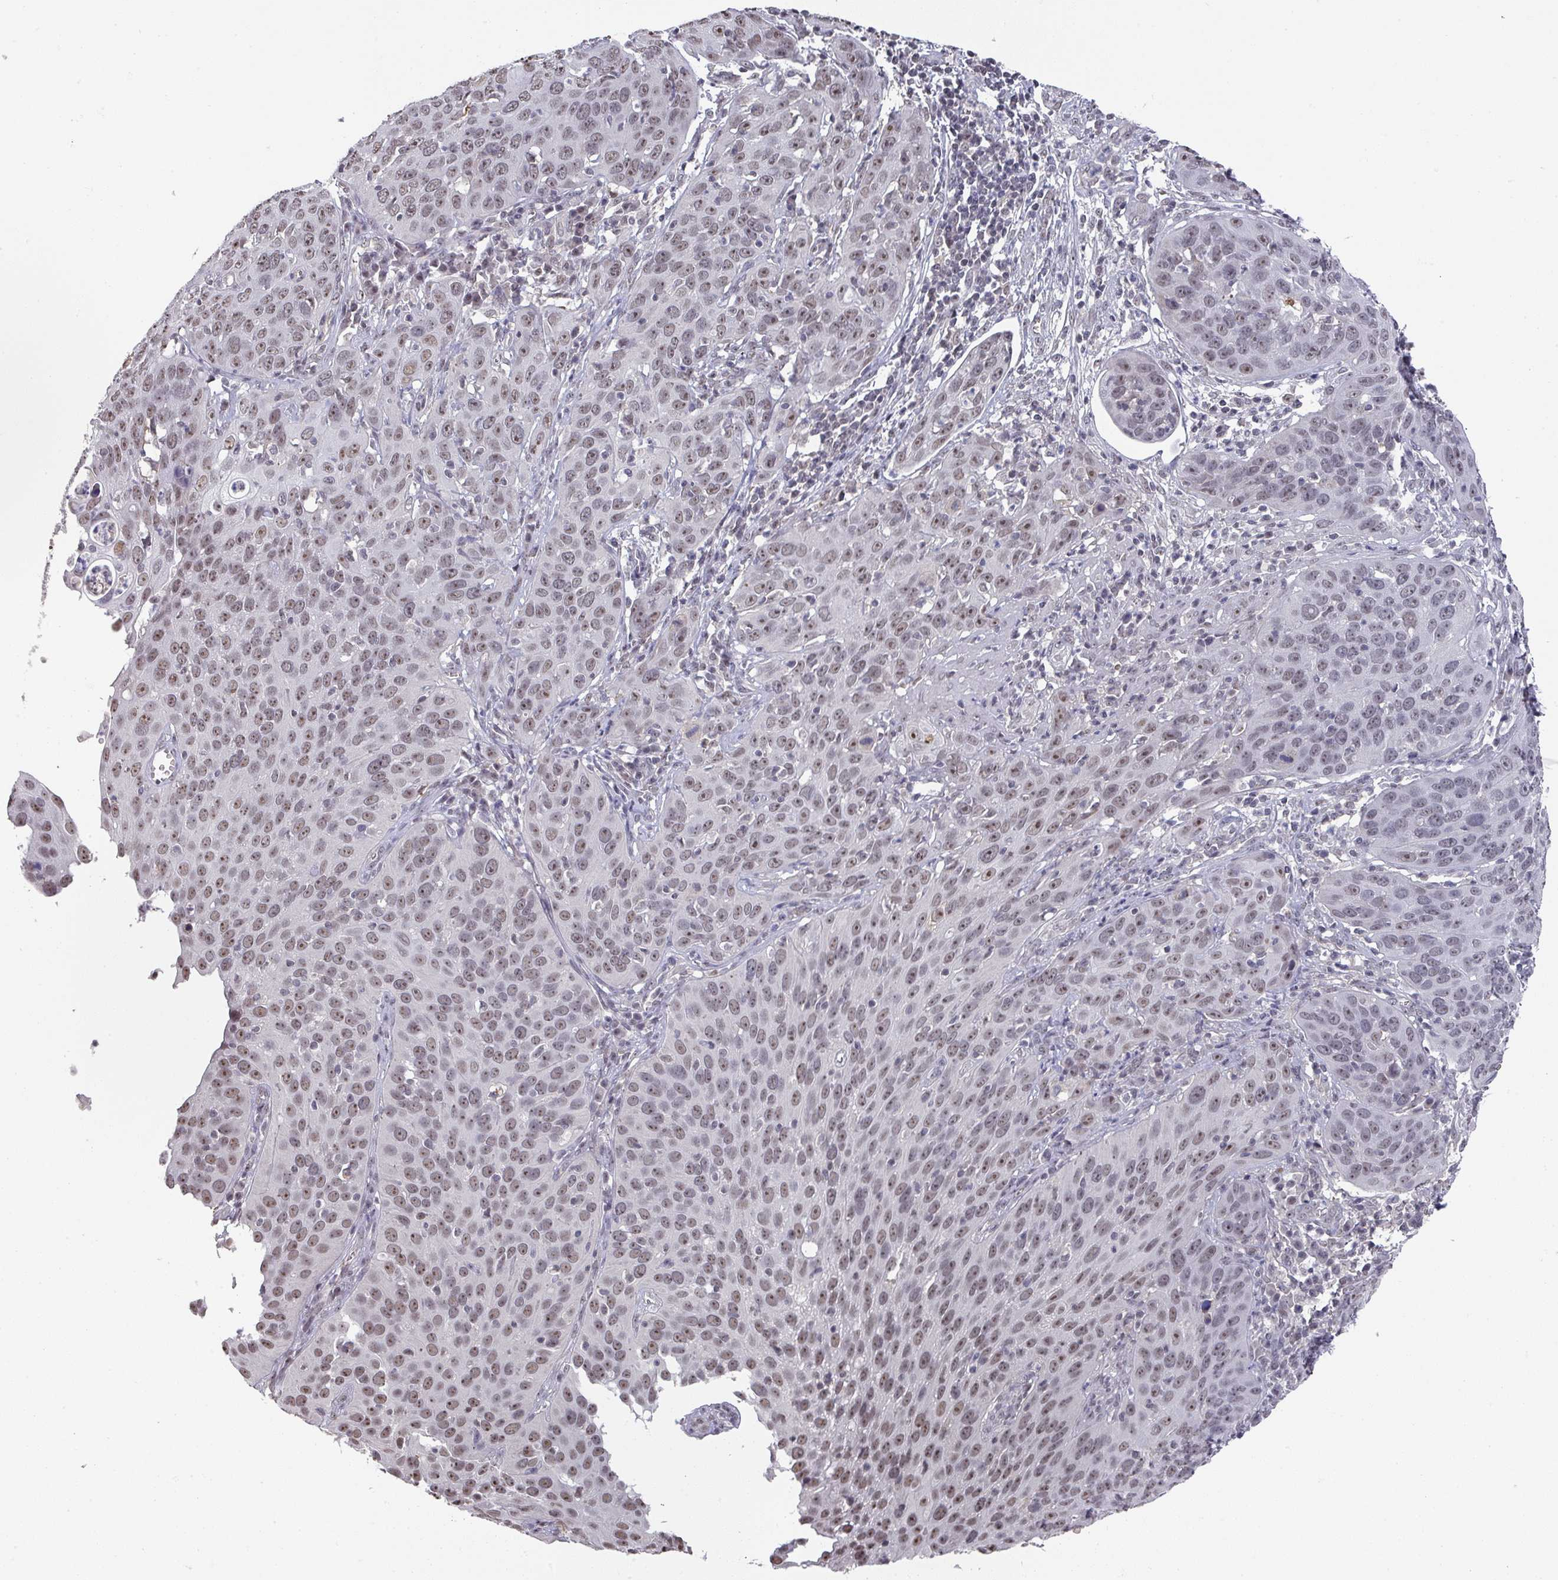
{"staining": {"intensity": "weak", "quantity": ">75%", "location": "nuclear"}, "tissue": "cervical cancer", "cell_type": "Tumor cells", "image_type": "cancer", "snomed": [{"axis": "morphology", "description": "Squamous cell carcinoma, NOS"}, {"axis": "topography", "description": "Cervix"}], "caption": "IHC of human cervical squamous cell carcinoma reveals low levels of weak nuclear expression in about >75% of tumor cells.", "gene": "ZNF654", "patient": {"sex": "female", "age": 36}}